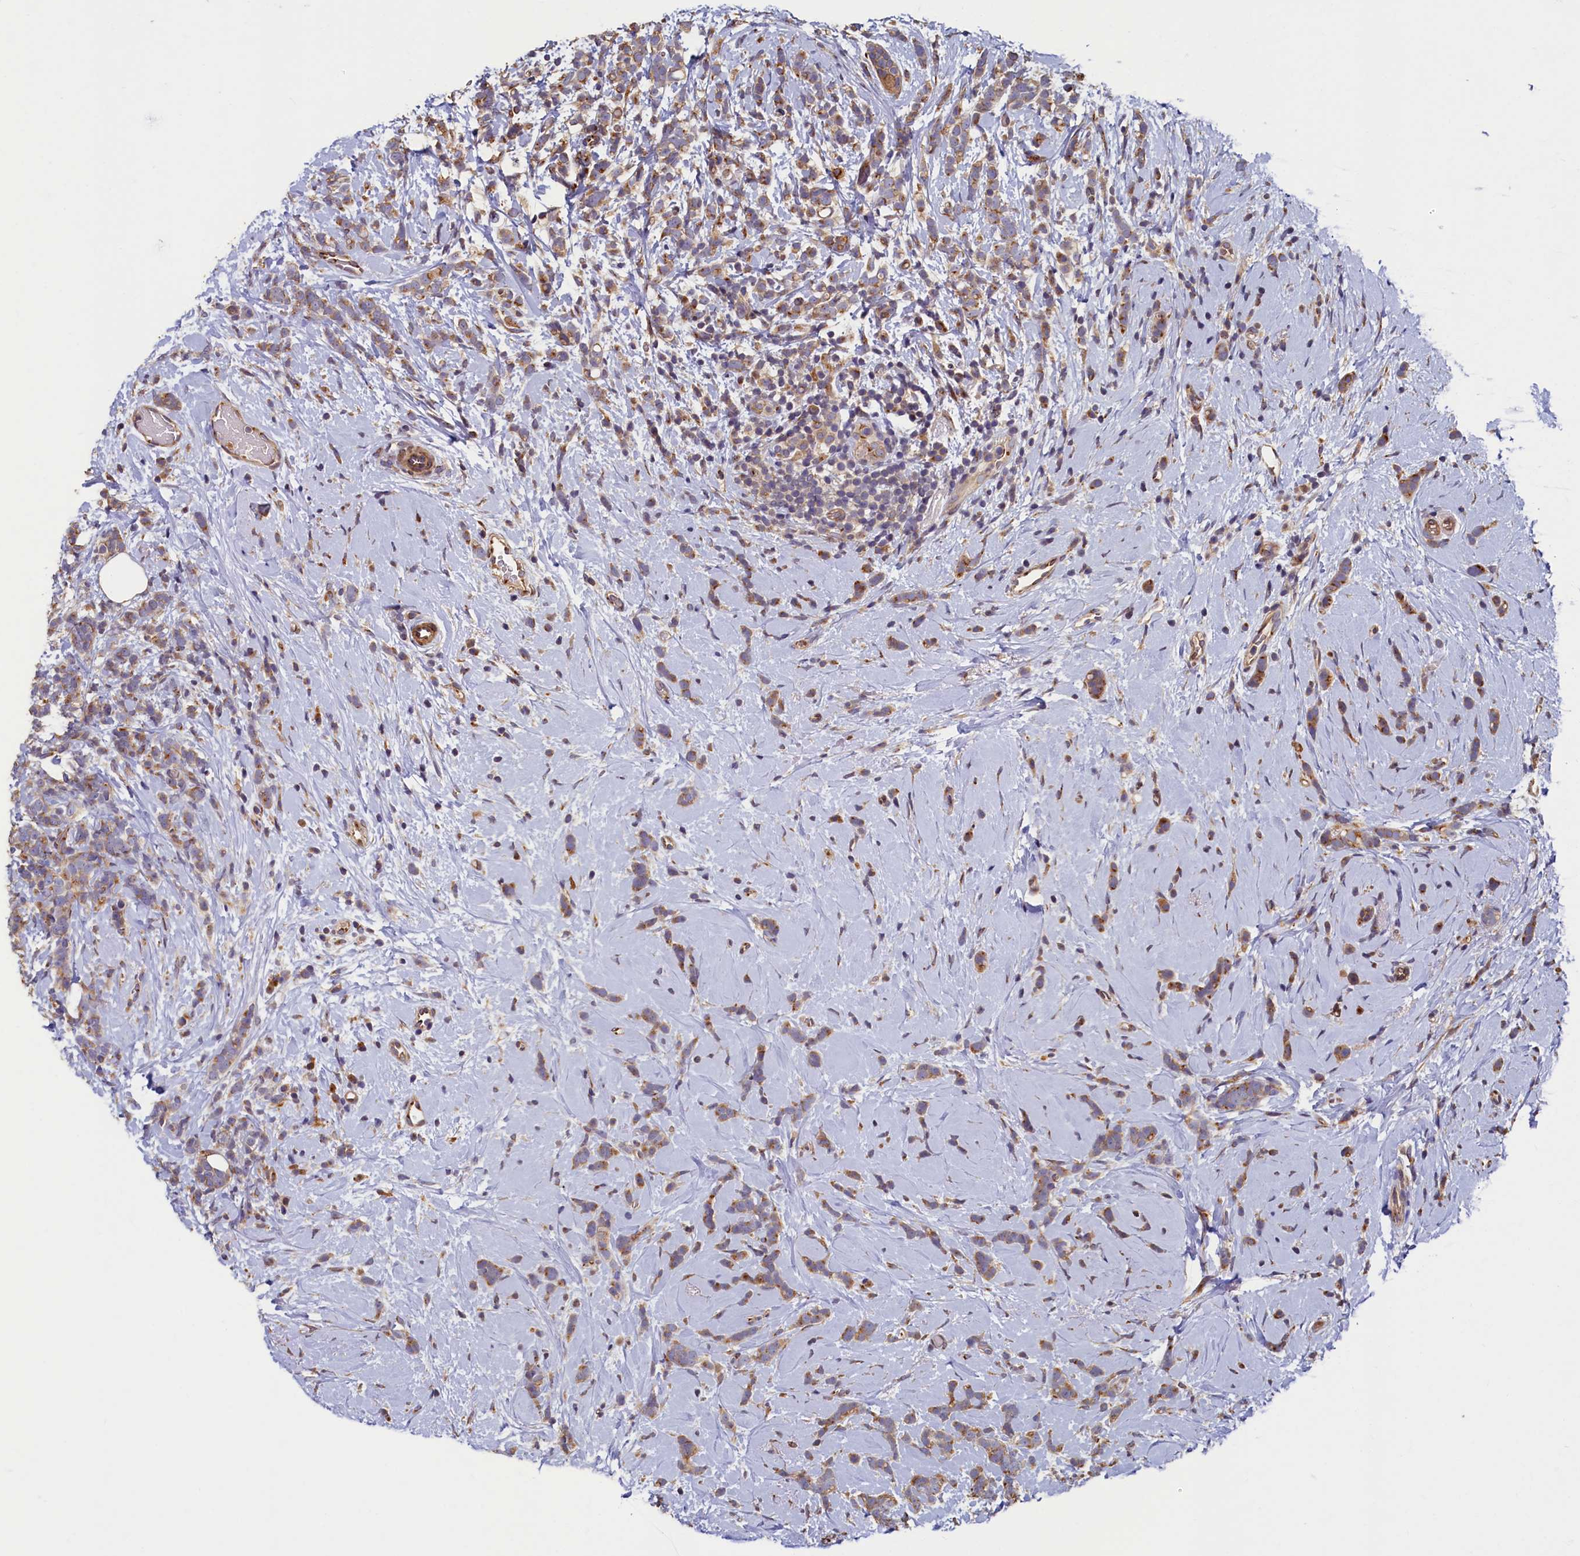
{"staining": {"intensity": "moderate", "quantity": ">75%", "location": "cytoplasmic/membranous"}, "tissue": "breast cancer", "cell_type": "Tumor cells", "image_type": "cancer", "snomed": [{"axis": "morphology", "description": "Lobular carcinoma"}, {"axis": "topography", "description": "Breast"}], "caption": "The photomicrograph reveals staining of breast lobular carcinoma, revealing moderate cytoplasmic/membranous protein expression (brown color) within tumor cells. (DAB (3,3'-diaminobenzidine) IHC with brightfield microscopy, high magnification).", "gene": "TMEM181", "patient": {"sex": "female", "age": 58}}